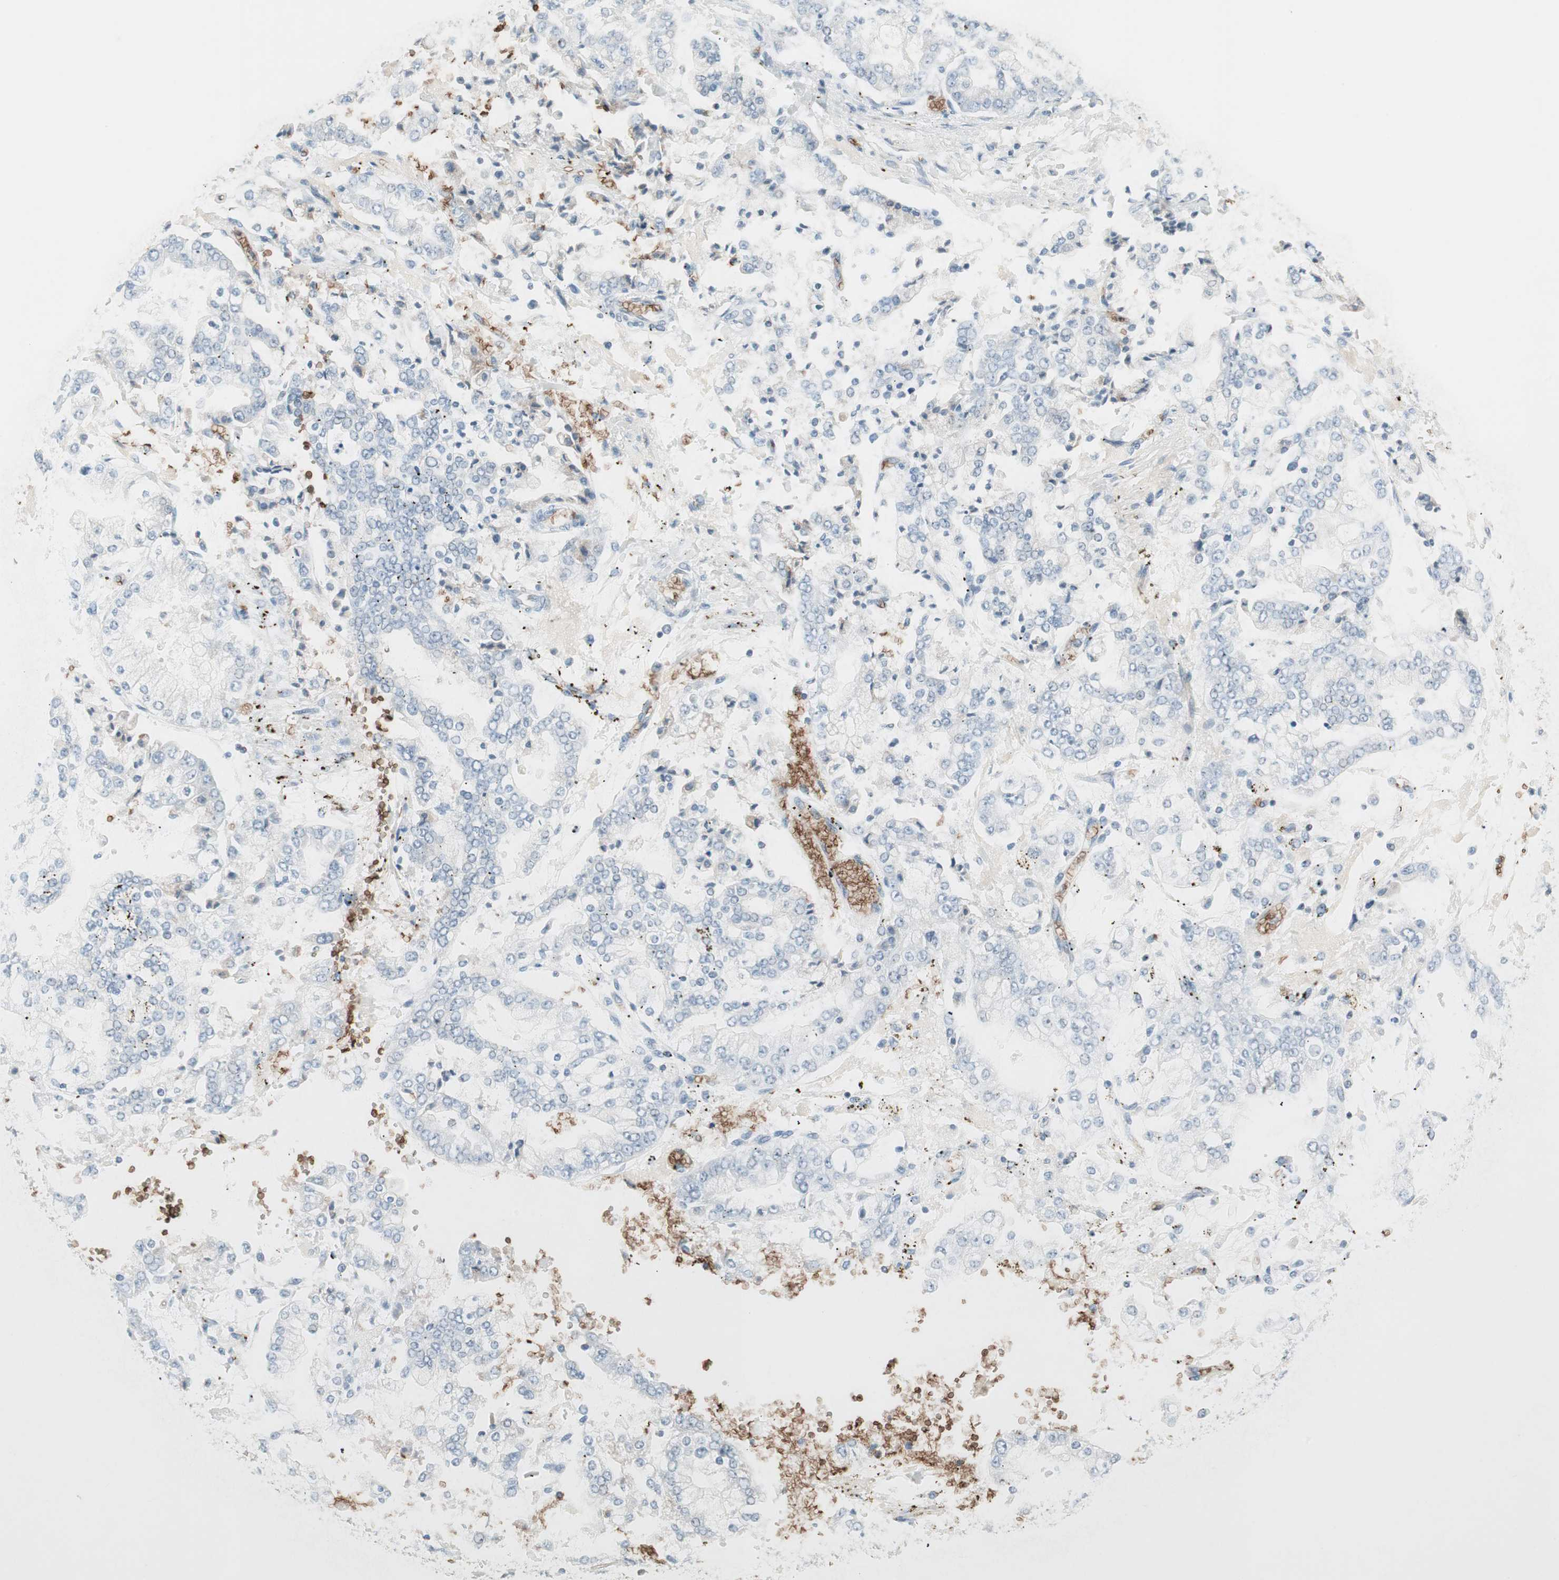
{"staining": {"intensity": "negative", "quantity": "none", "location": "none"}, "tissue": "stomach cancer", "cell_type": "Tumor cells", "image_type": "cancer", "snomed": [{"axis": "morphology", "description": "Adenocarcinoma, NOS"}, {"axis": "topography", "description": "Stomach"}], "caption": "High power microscopy histopathology image of an IHC image of stomach cancer (adenocarcinoma), revealing no significant staining in tumor cells. Brightfield microscopy of immunohistochemistry stained with DAB (3,3'-diaminobenzidine) (brown) and hematoxylin (blue), captured at high magnification.", "gene": "MAP4K1", "patient": {"sex": "male", "age": 76}}